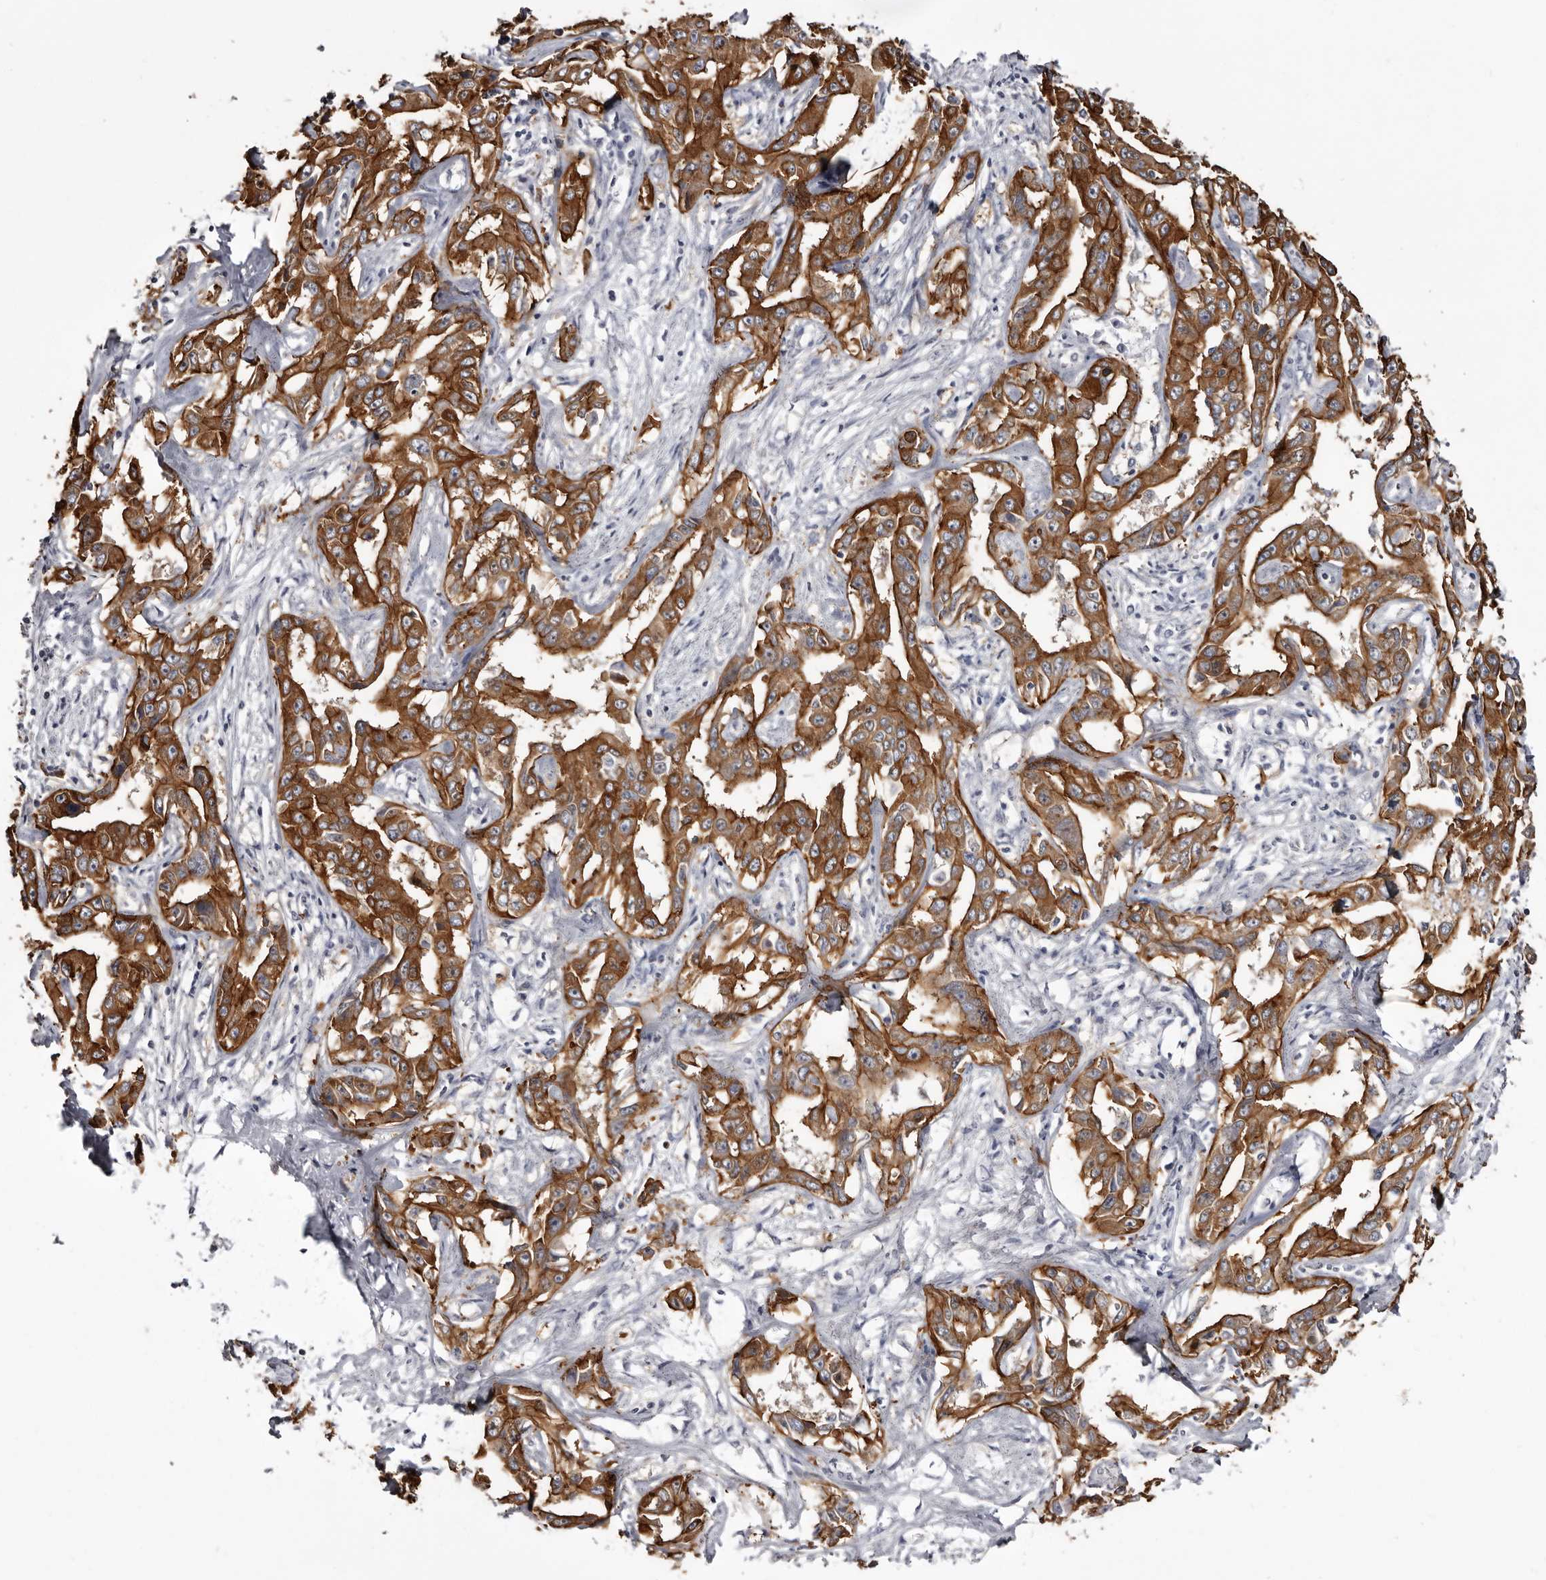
{"staining": {"intensity": "strong", "quantity": ">75%", "location": "cytoplasmic/membranous"}, "tissue": "liver cancer", "cell_type": "Tumor cells", "image_type": "cancer", "snomed": [{"axis": "morphology", "description": "Cholangiocarcinoma"}, {"axis": "topography", "description": "Liver"}], "caption": "Tumor cells exhibit strong cytoplasmic/membranous expression in about >75% of cells in liver cholangiocarcinoma.", "gene": "LAD1", "patient": {"sex": "male", "age": 59}}